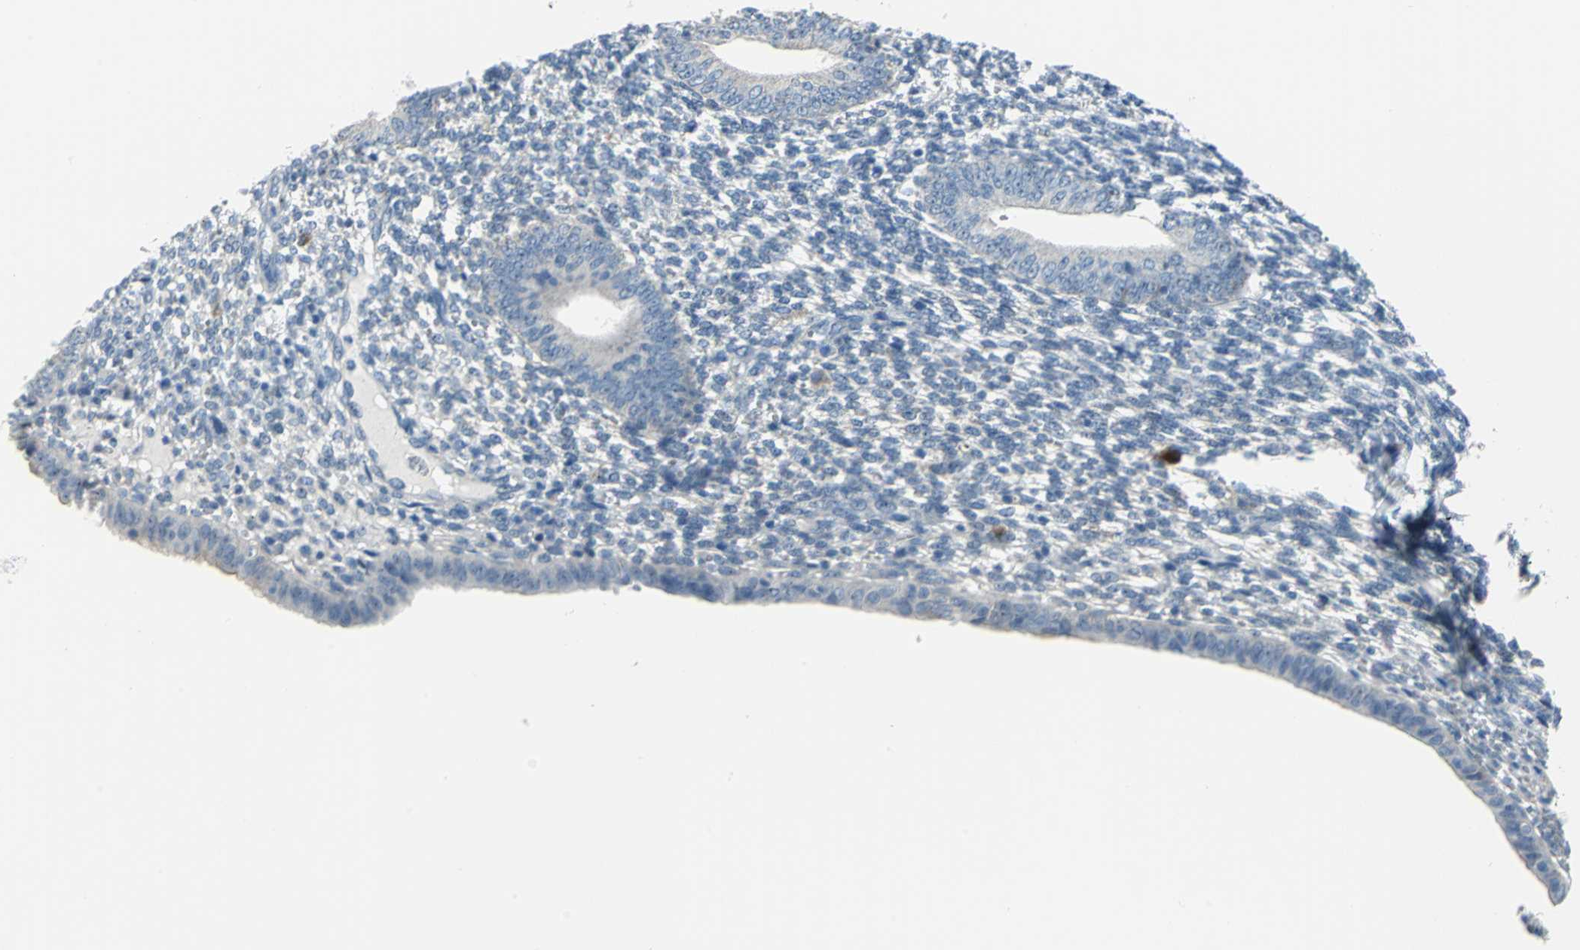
{"staining": {"intensity": "negative", "quantity": "none", "location": "none"}, "tissue": "endometrium", "cell_type": "Cells in endometrial stroma", "image_type": "normal", "snomed": [{"axis": "morphology", "description": "Normal tissue, NOS"}, {"axis": "topography", "description": "Endometrium"}], "caption": "Protein analysis of unremarkable endometrium reveals no significant staining in cells in endometrial stroma. Nuclei are stained in blue.", "gene": "MUC4", "patient": {"sex": "female", "age": 57}}